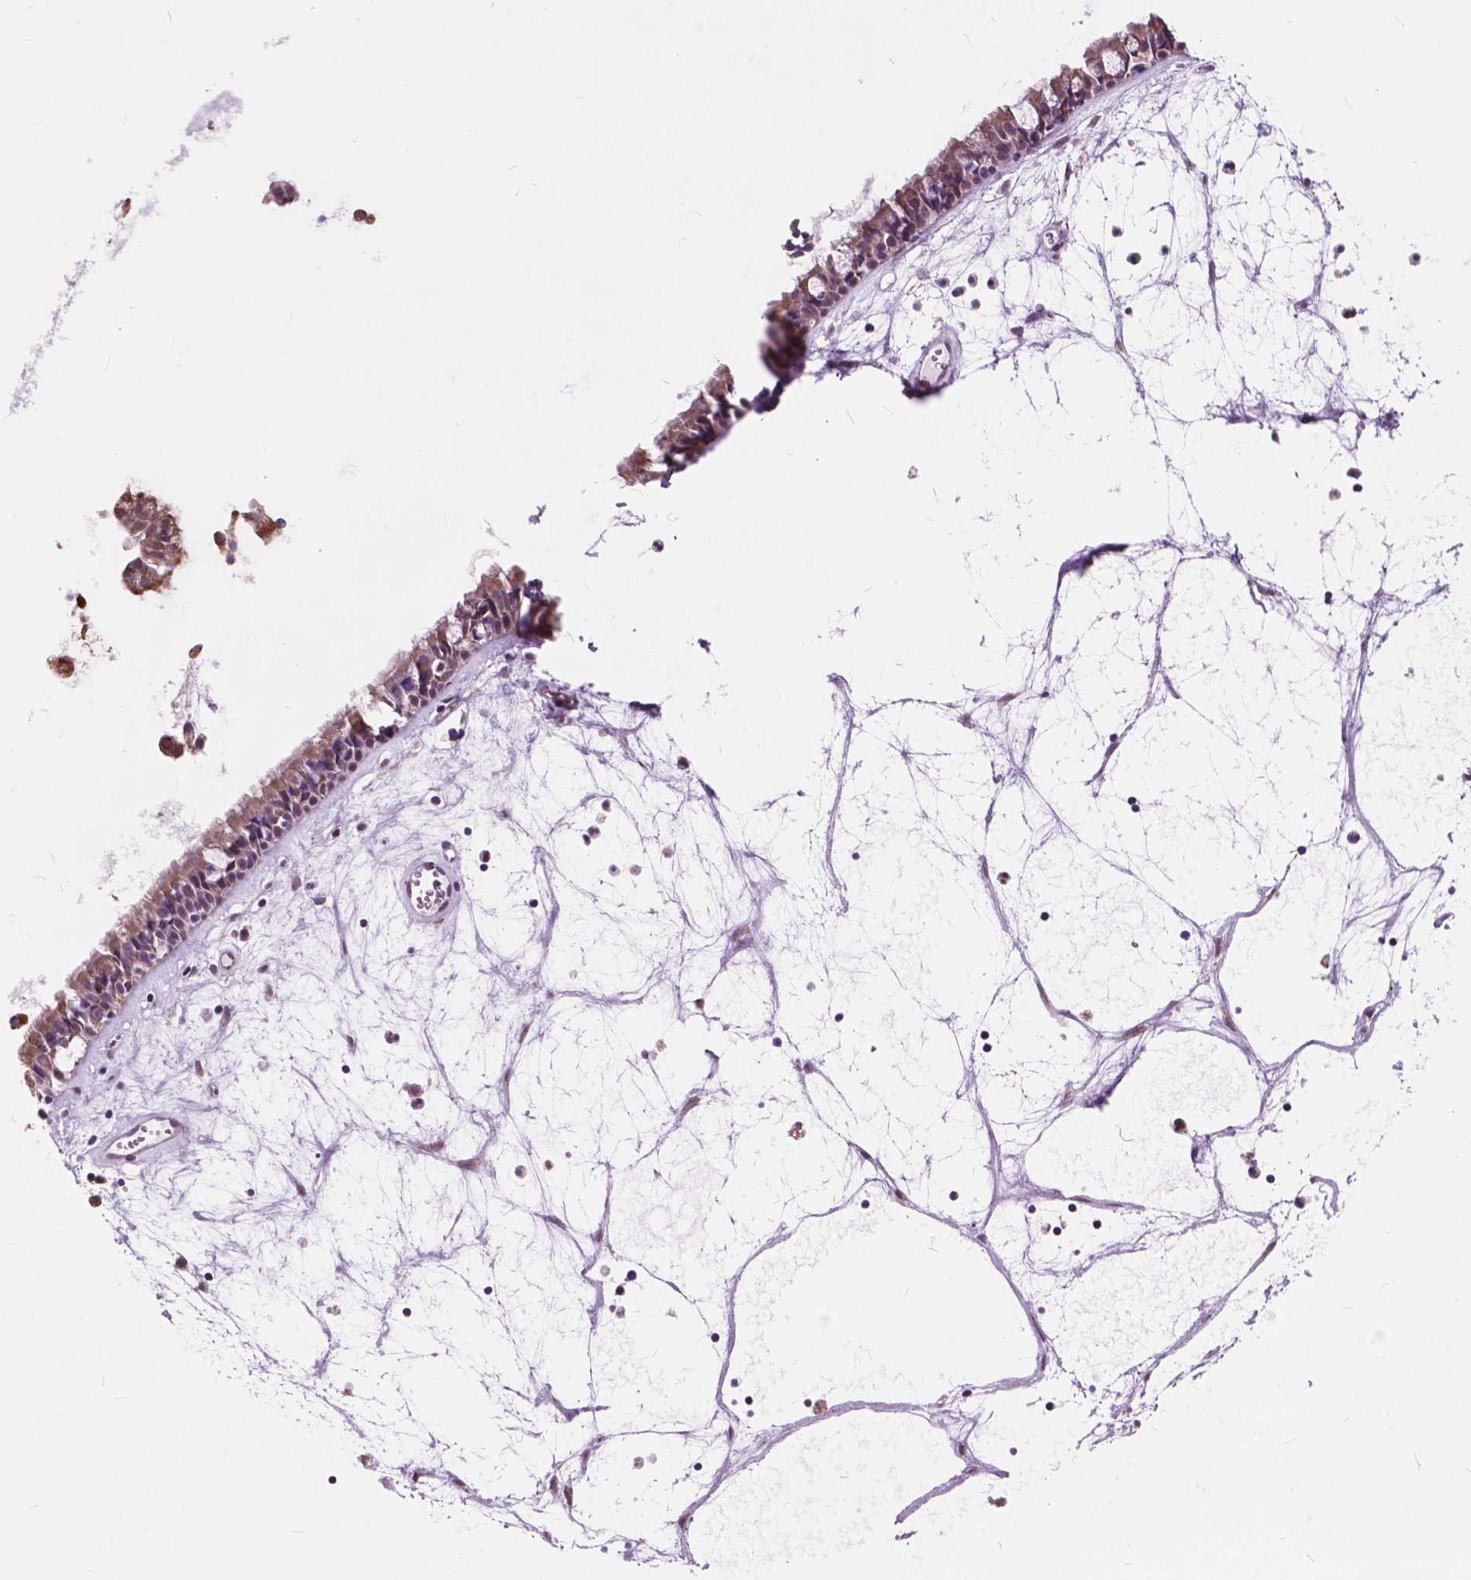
{"staining": {"intensity": "moderate", "quantity": ">75%", "location": "cytoplasmic/membranous"}, "tissue": "nasopharynx", "cell_type": "Respiratory epithelial cells", "image_type": "normal", "snomed": [{"axis": "morphology", "description": "Normal tissue, NOS"}, {"axis": "topography", "description": "Nasopharynx"}], "caption": "The photomicrograph shows staining of normal nasopharynx, revealing moderate cytoplasmic/membranous protein staining (brown color) within respiratory epithelial cells. The protein is stained brown, and the nuclei are stained in blue (DAB IHC with brightfield microscopy, high magnification).", "gene": "SCOC", "patient": {"sex": "male", "age": 31}}